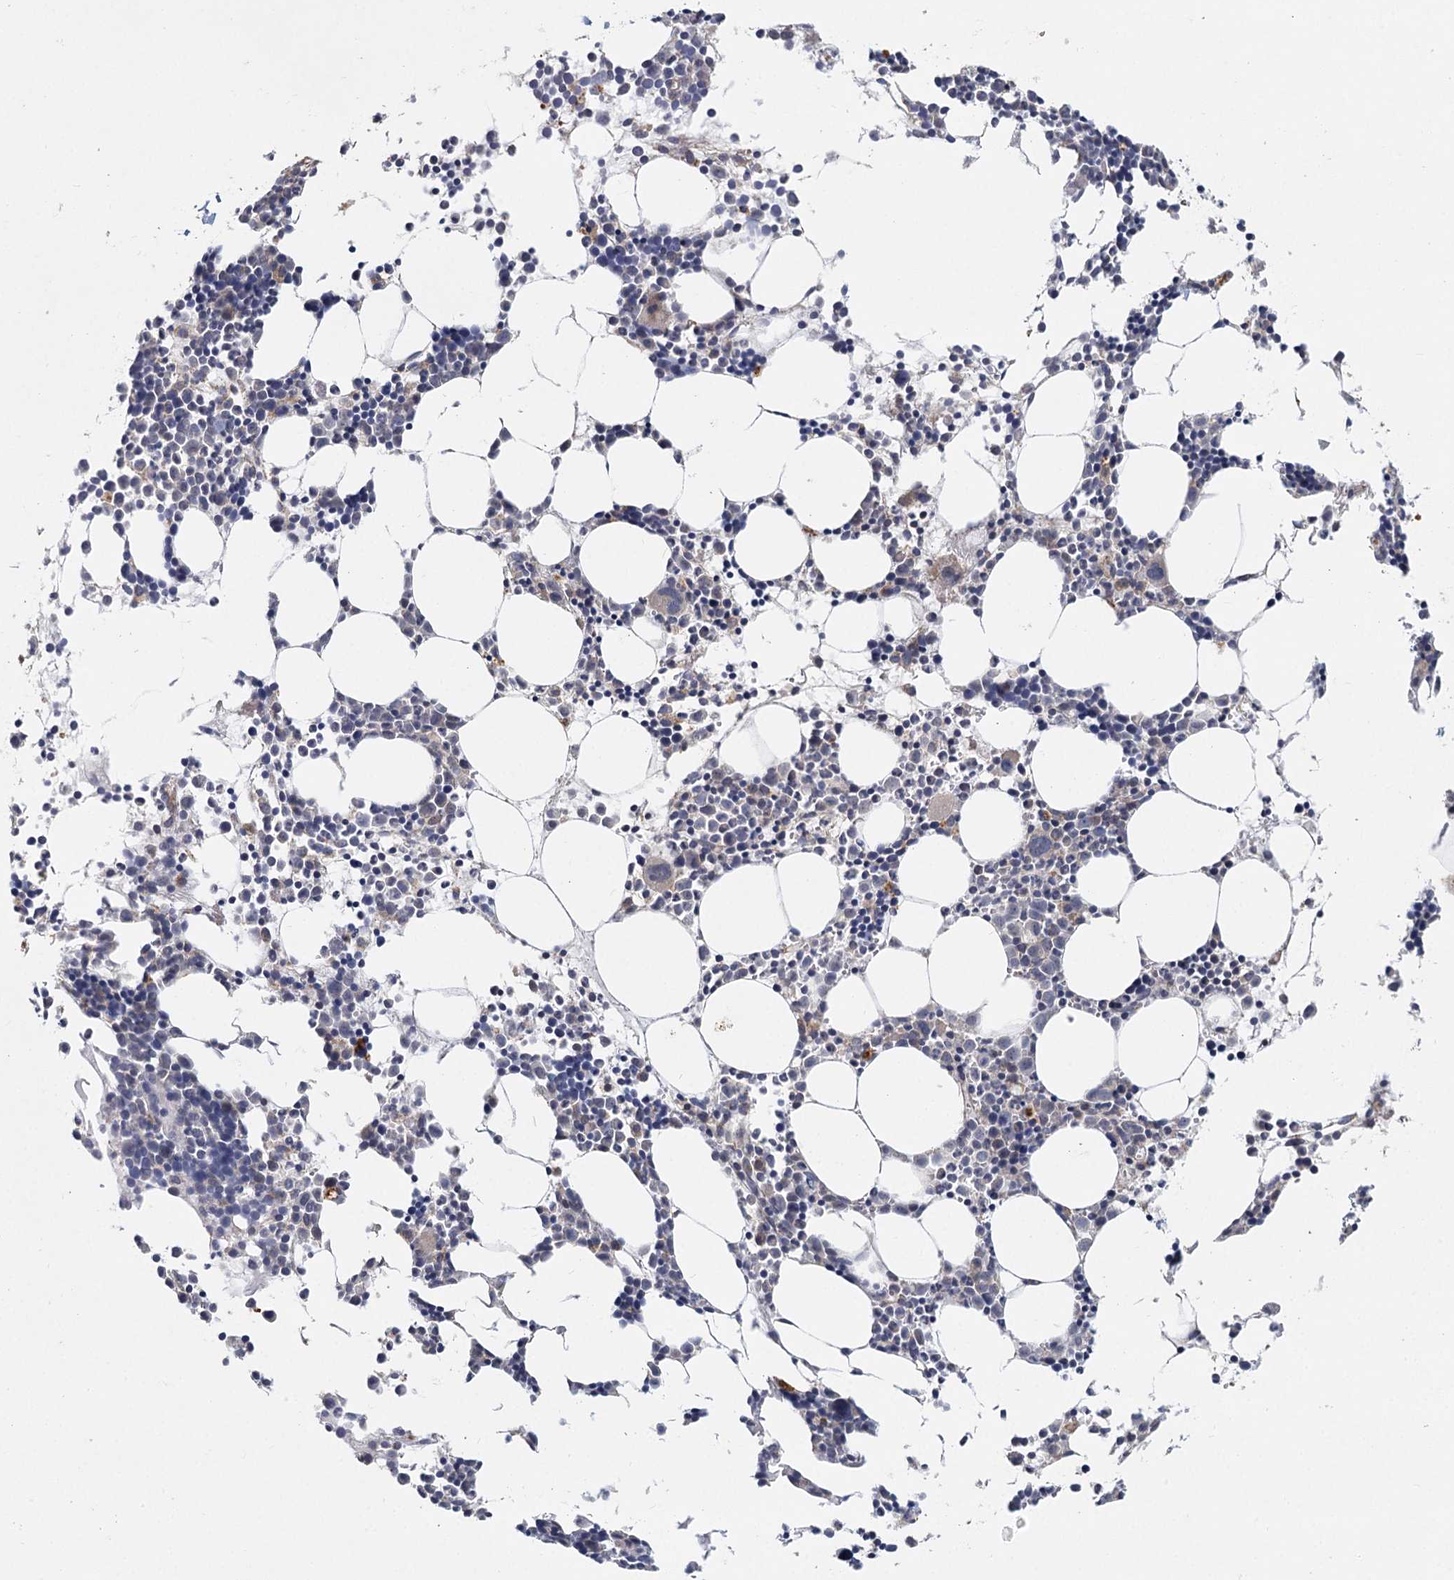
{"staining": {"intensity": "negative", "quantity": "none", "location": "none"}, "tissue": "bone marrow", "cell_type": "Hematopoietic cells", "image_type": "normal", "snomed": [{"axis": "morphology", "description": "Normal tissue, NOS"}, {"axis": "topography", "description": "Bone marrow"}], "caption": "This is an immunohistochemistry (IHC) micrograph of normal human bone marrow. There is no positivity in hematopoietic cells.", "gene": "AP3B1", "patient": {"sex": "female", "age": 89}}